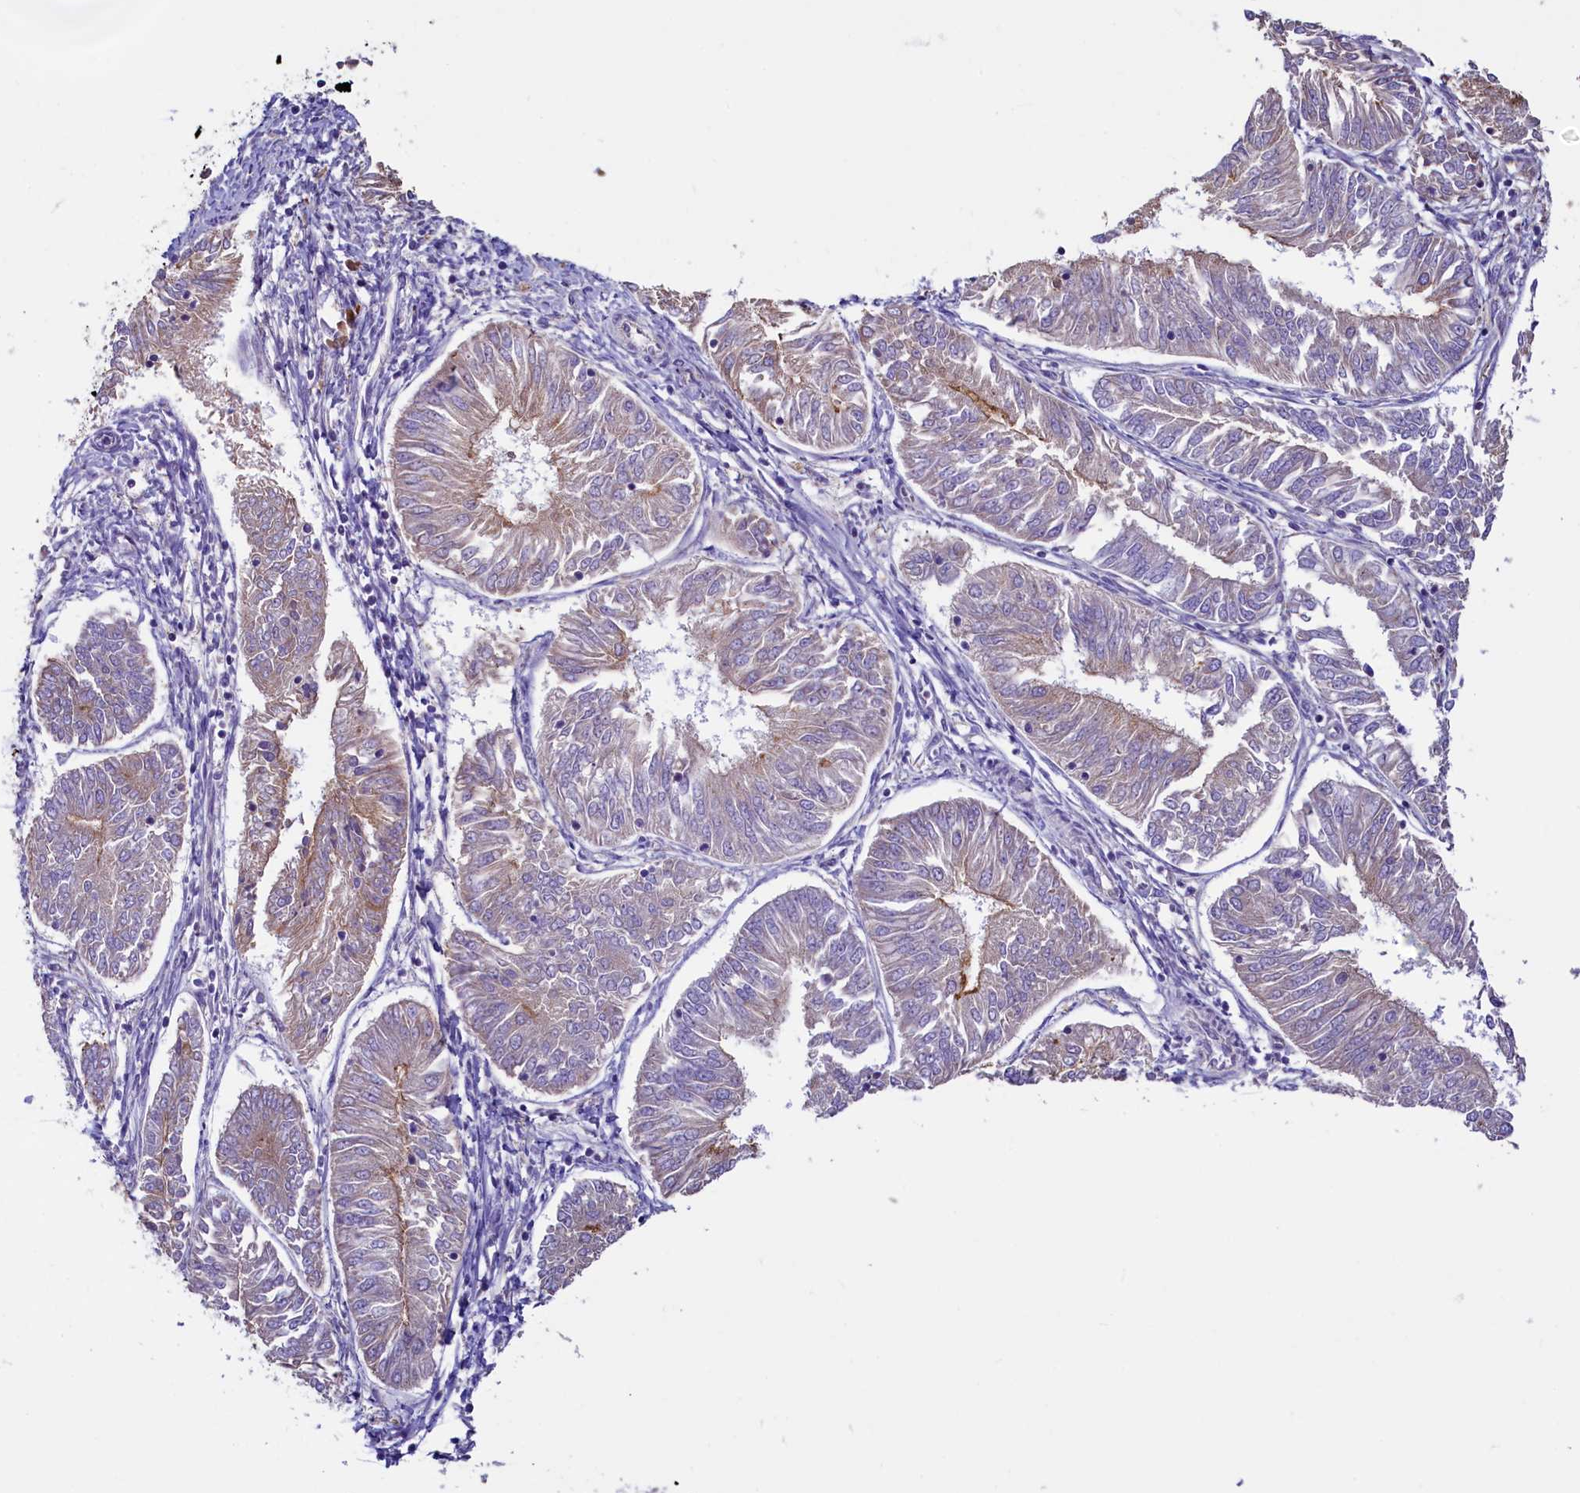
{"staining": {"intensity": "moderate", "quantity": "<25%", "location": "cytoplasmic/membranous"}, "tissue": "endometrial cancer", "cell_type": "Tumor cells", "image_type": "cancer", "snomed": [{"axis": "morphology", "description": "Adenocarcinoma, NOS"}, {"axis": "topography", "description": "Endometrium"}], "caption": "Endometrial adenocarcinoma tissue displays moderate cytoplasmic/membranous expression in approximately <25% of tumor cells", "gene": "HPS6", "patient": {"sex": "female", "age": 58}}